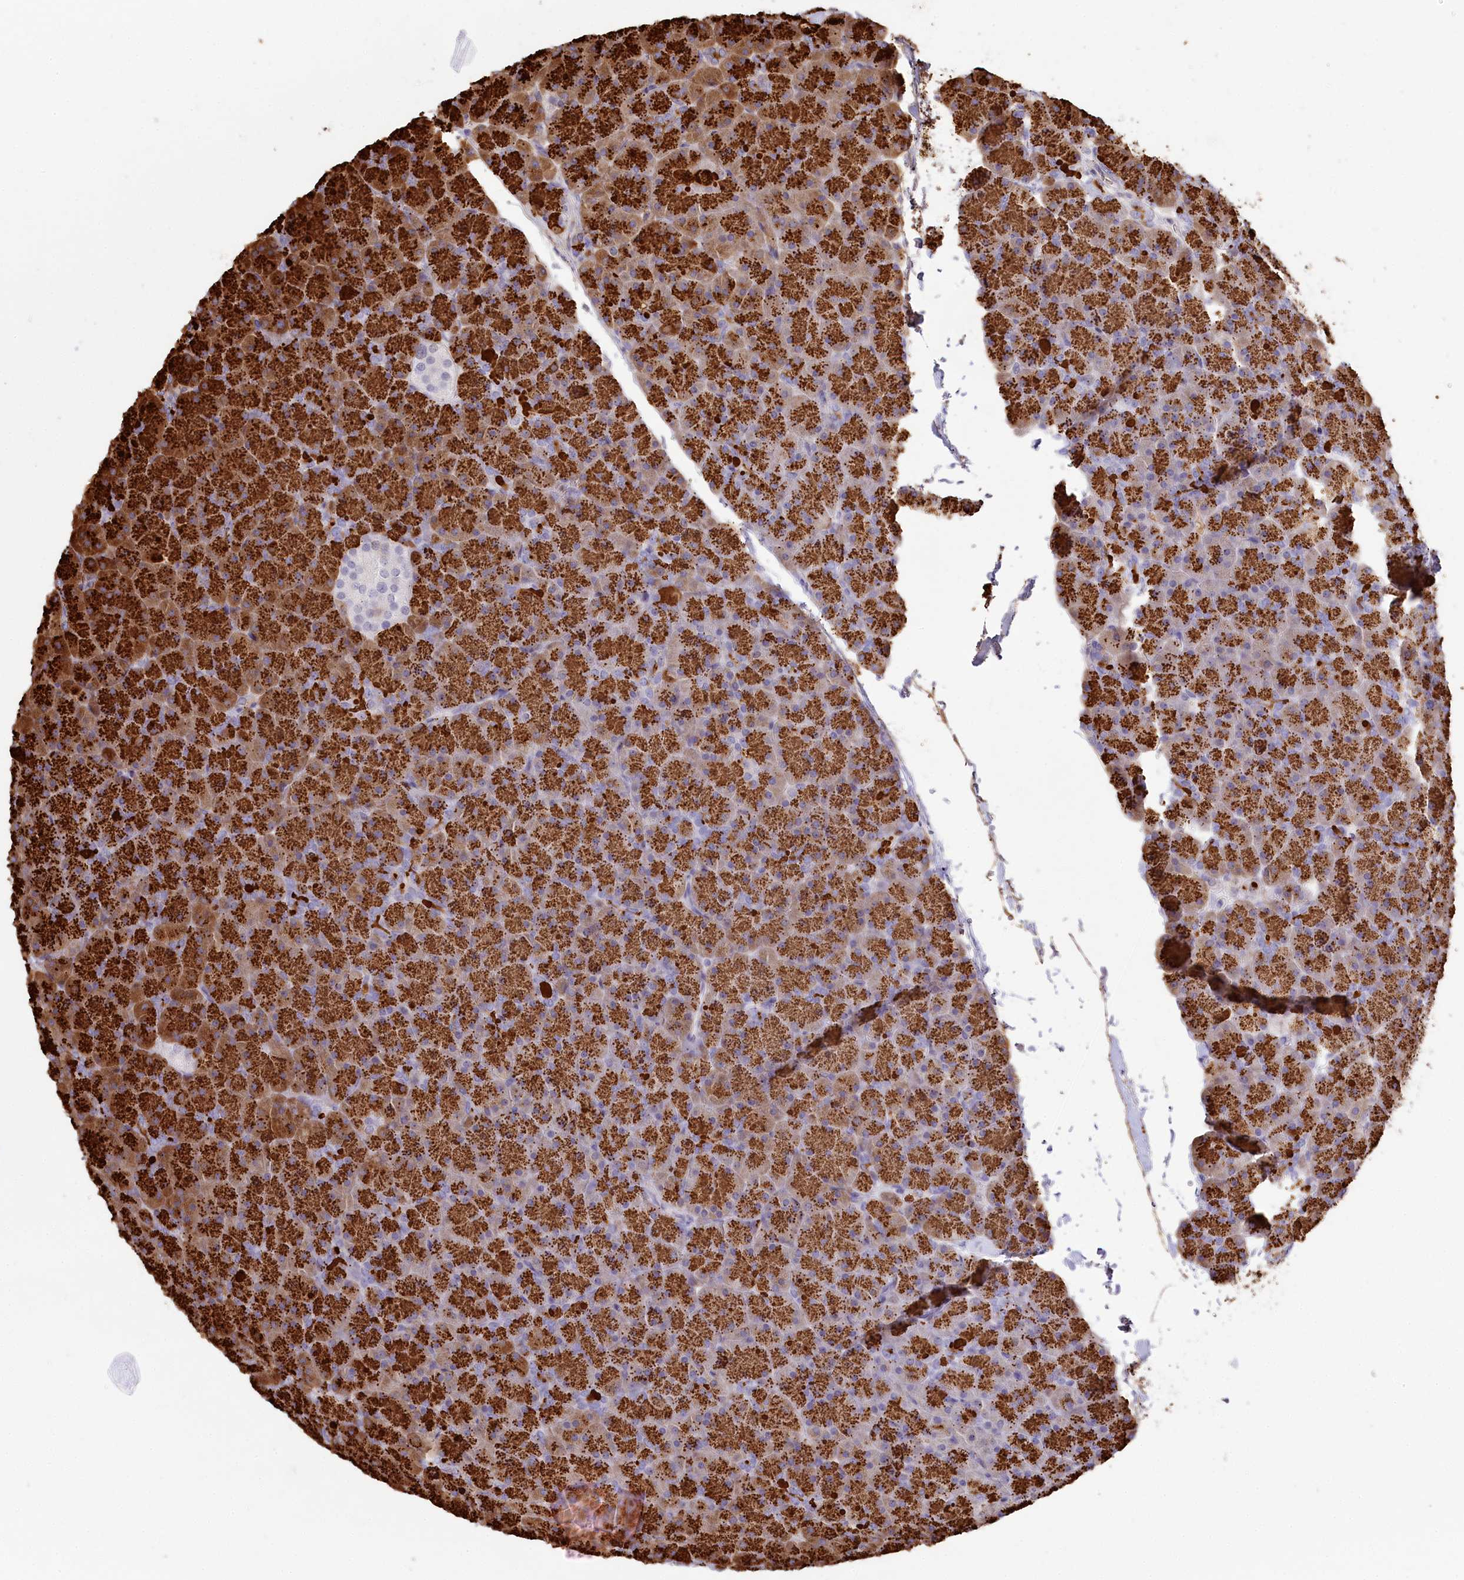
{"staining": {"intensity": "strong", "quantity": ">75%", "location": "cytoplasmic/membranous"}, "tissue": "pancreas", "cell_type": "Exocrine glandular cells", "image_type": "normal", "snomed": [{"axis": "morphology", "description": "Normal tissue, NOS"}, {"axis": "topography", "description": "Pancreas"}], "caption": "Immunohistochemistry (IHC) (DAB (3,3'-diaminobenzidine)) staining of normal pancreas displays strong cytoplasmic/membranous protein staining in approximately >75% of exocrine glandular cells.", "gene": "SLC6A11", "patient": {"sex": "male", "age": 36}}